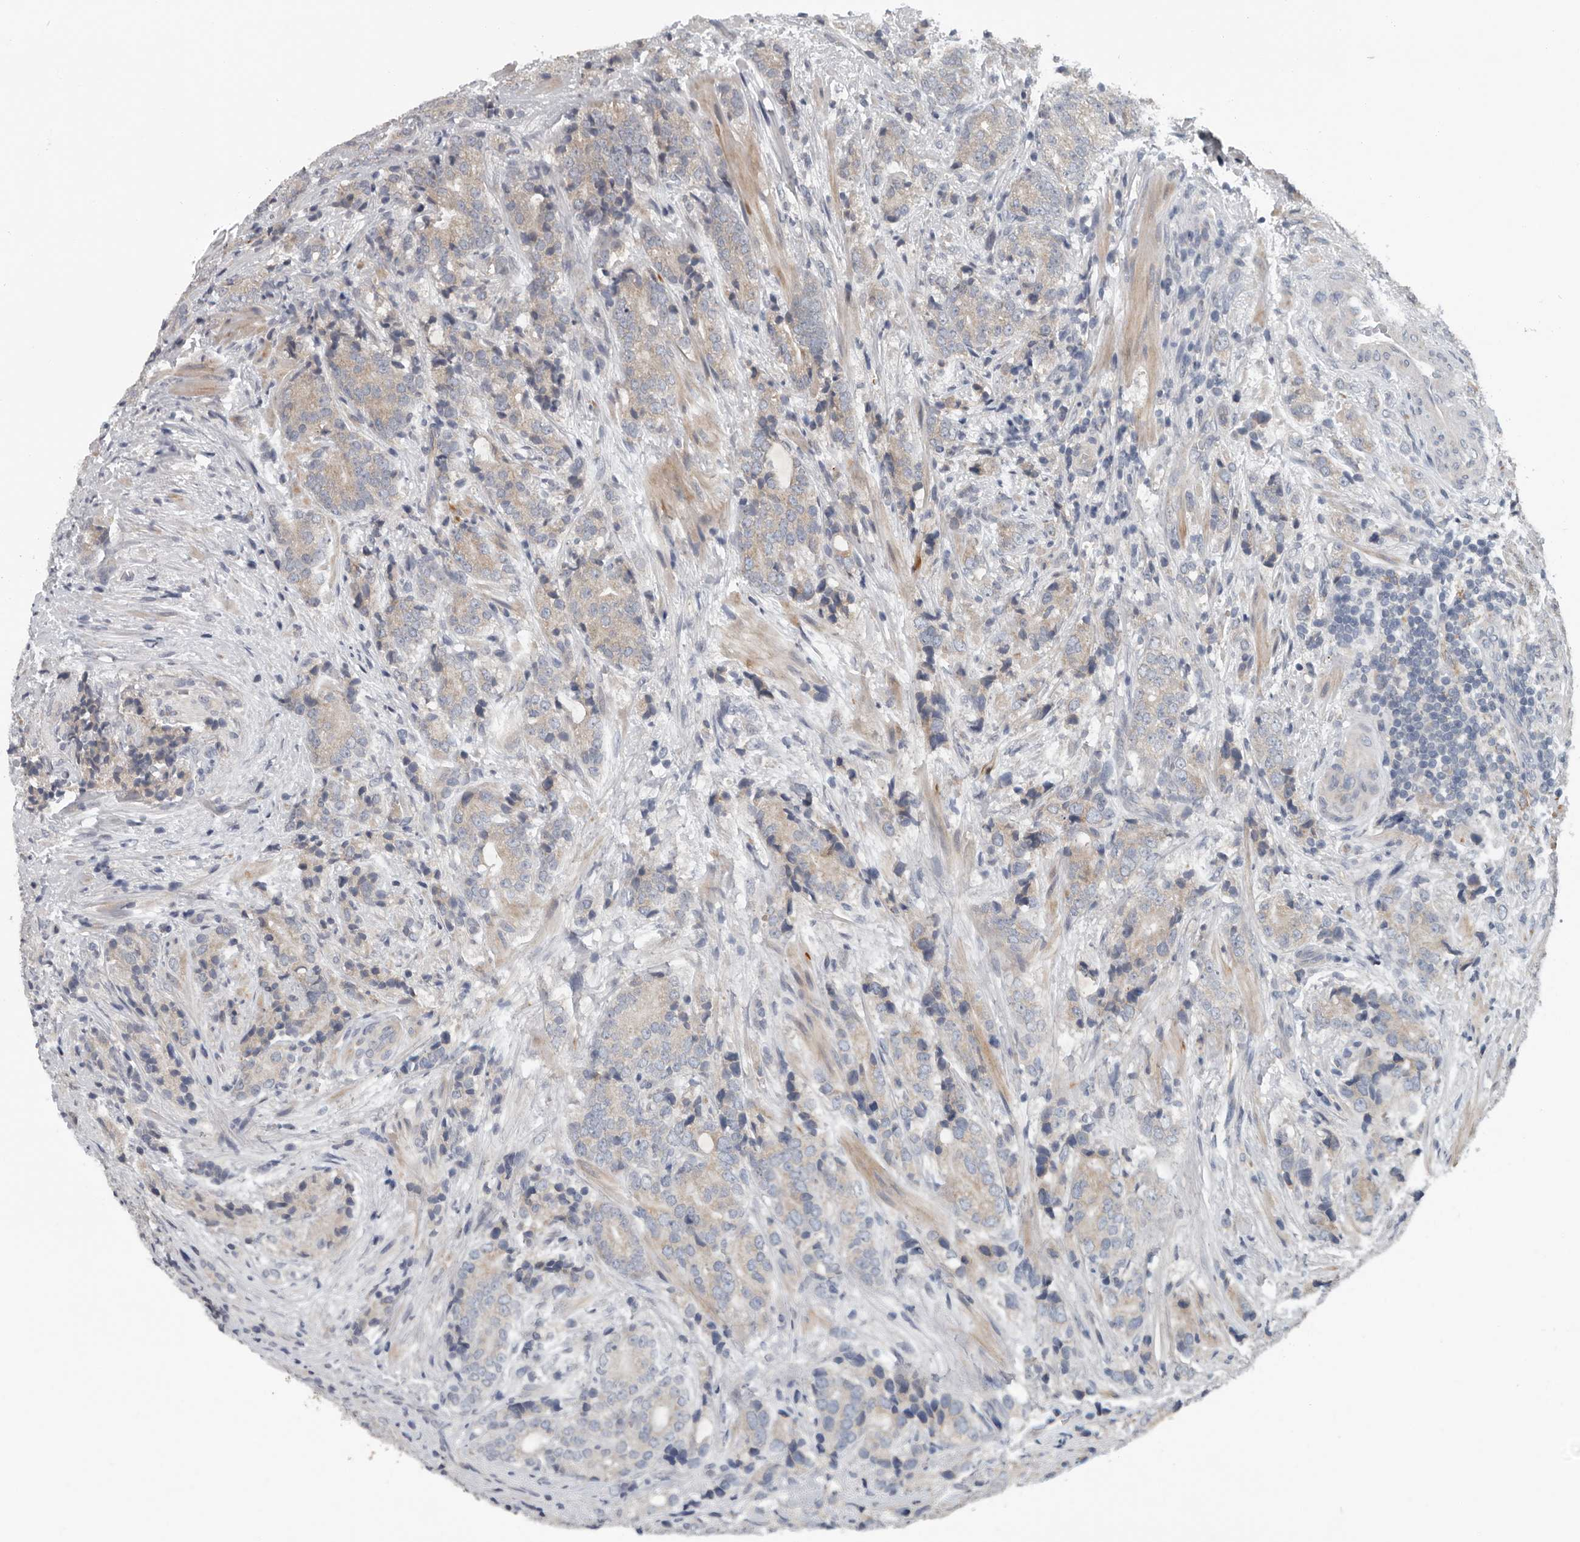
{"staining": {"intensity": "weak", "quantity": "<25%", "location": "cytoplasmic/membranous"}, "tissue": "prostate cancer", "cell_type": "Tumor cells", "image_type": "cancer", "snomed": [{"axis": "morphology", "description": "Adenocarcinoma, High grade"}, {"axis": "topography", "description": "Prostate"}], "caption": "Micrograph shows no significant protein positivity in tumor cells of prostate cancer.", "gene": "TMEM199", "patient": {"sex": "male", "age": 57}}